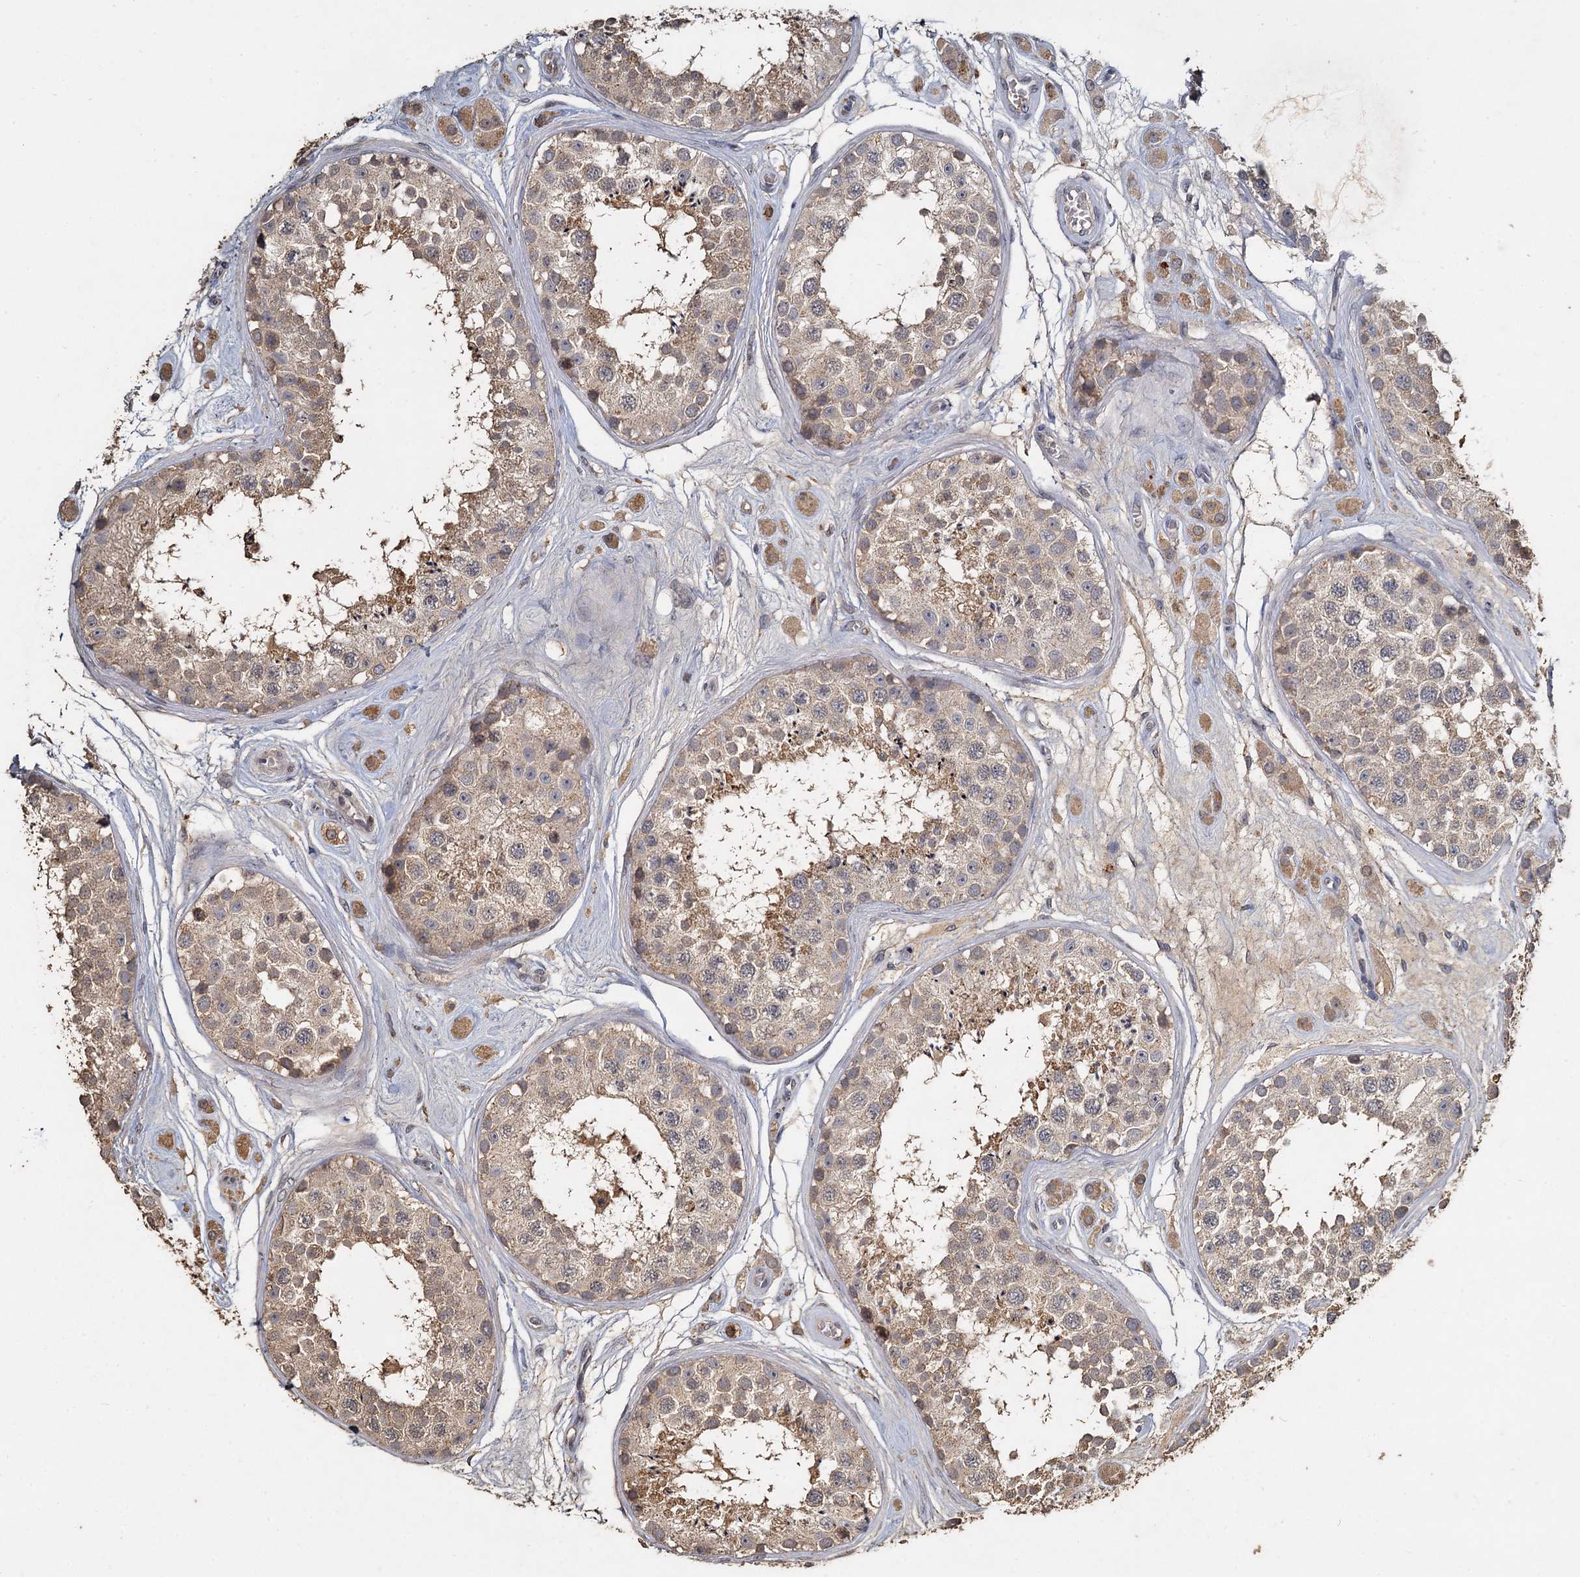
{"staining": {"intensity": "moderate", "quantity": "25%-75%", "location": "cytoplasmic/membranous"}, "tissue": "testis", "cell_type": "Cells in seminiferous ducts", "image_type": "normal", "snomed": [{"axis": "morphology", "description": "Normal tissue, NOS"}, {"axis": "topography", "description": "Testis"}], "caption": "Immunohistochemical staining of benign testis demonstrates moderate cytoplasmic/membranous protein staining in about 25%-75% of cells in seminiferous ducts.", "gene": "CCDC61", "patient": {"sex": "male", "age": 25}}